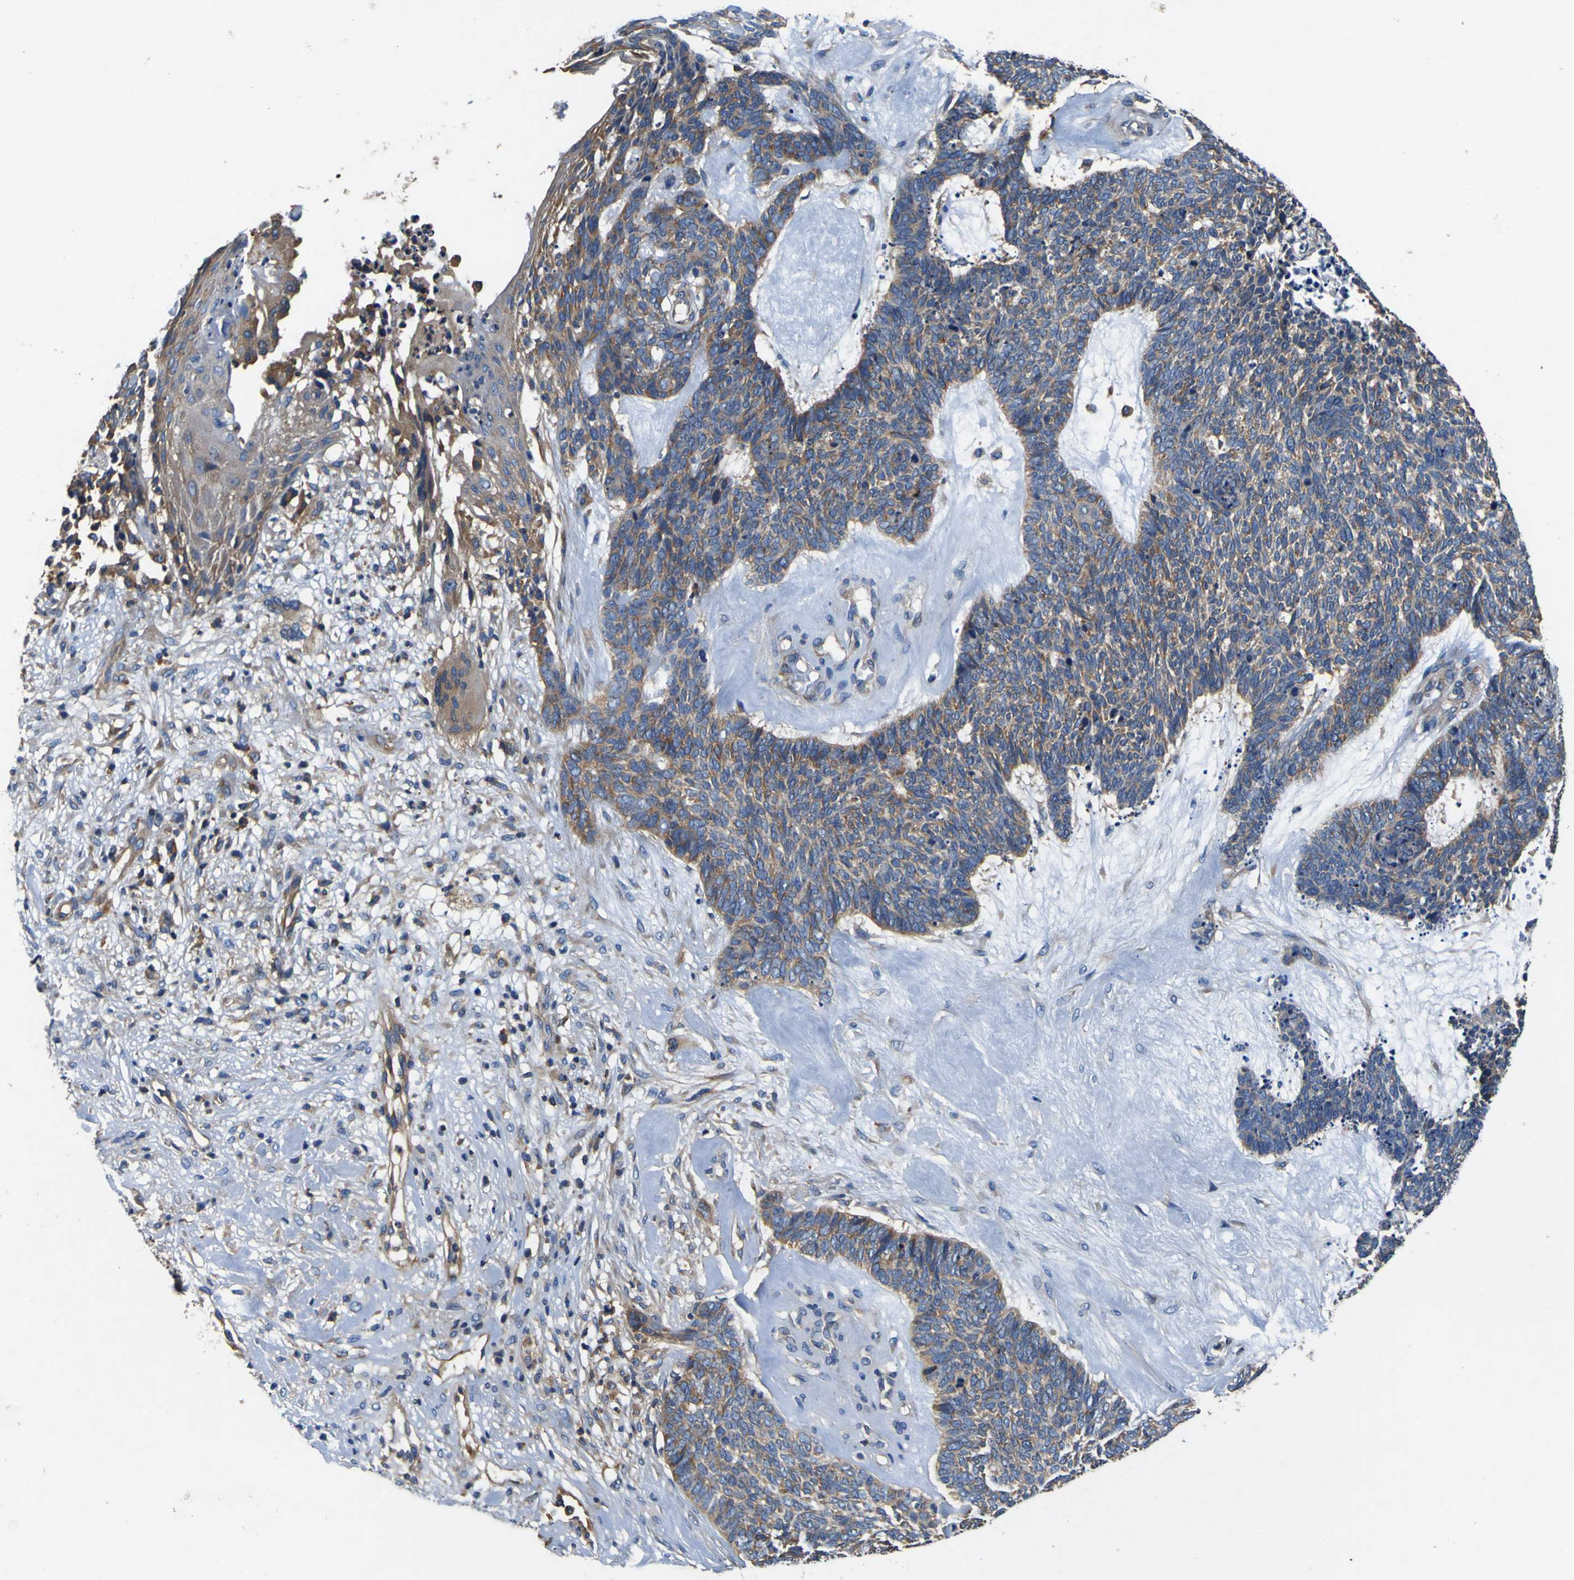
{"staining": {"intensity": "weak", "quantity": ">75%", "location": "cytoplasmic/membranous"}, "tissue": "skin cancer", "cell_type": "Tumor cells", "image_type": "cancer", "snomed": [{"axis": "morphology", "description": "Basal cell carcinoma"}, {"axis": "topography", "description": "Skin"}], "caption": "An IHC histopathology image of neoplastic tissue is shown. Protein staining in brown highlights weak cytoplasmic/membranous positivity in skin basal cell carcinoma within tumor cells.", "gene": "CNR2", "patient": {"sex": "female", "age": 84}}